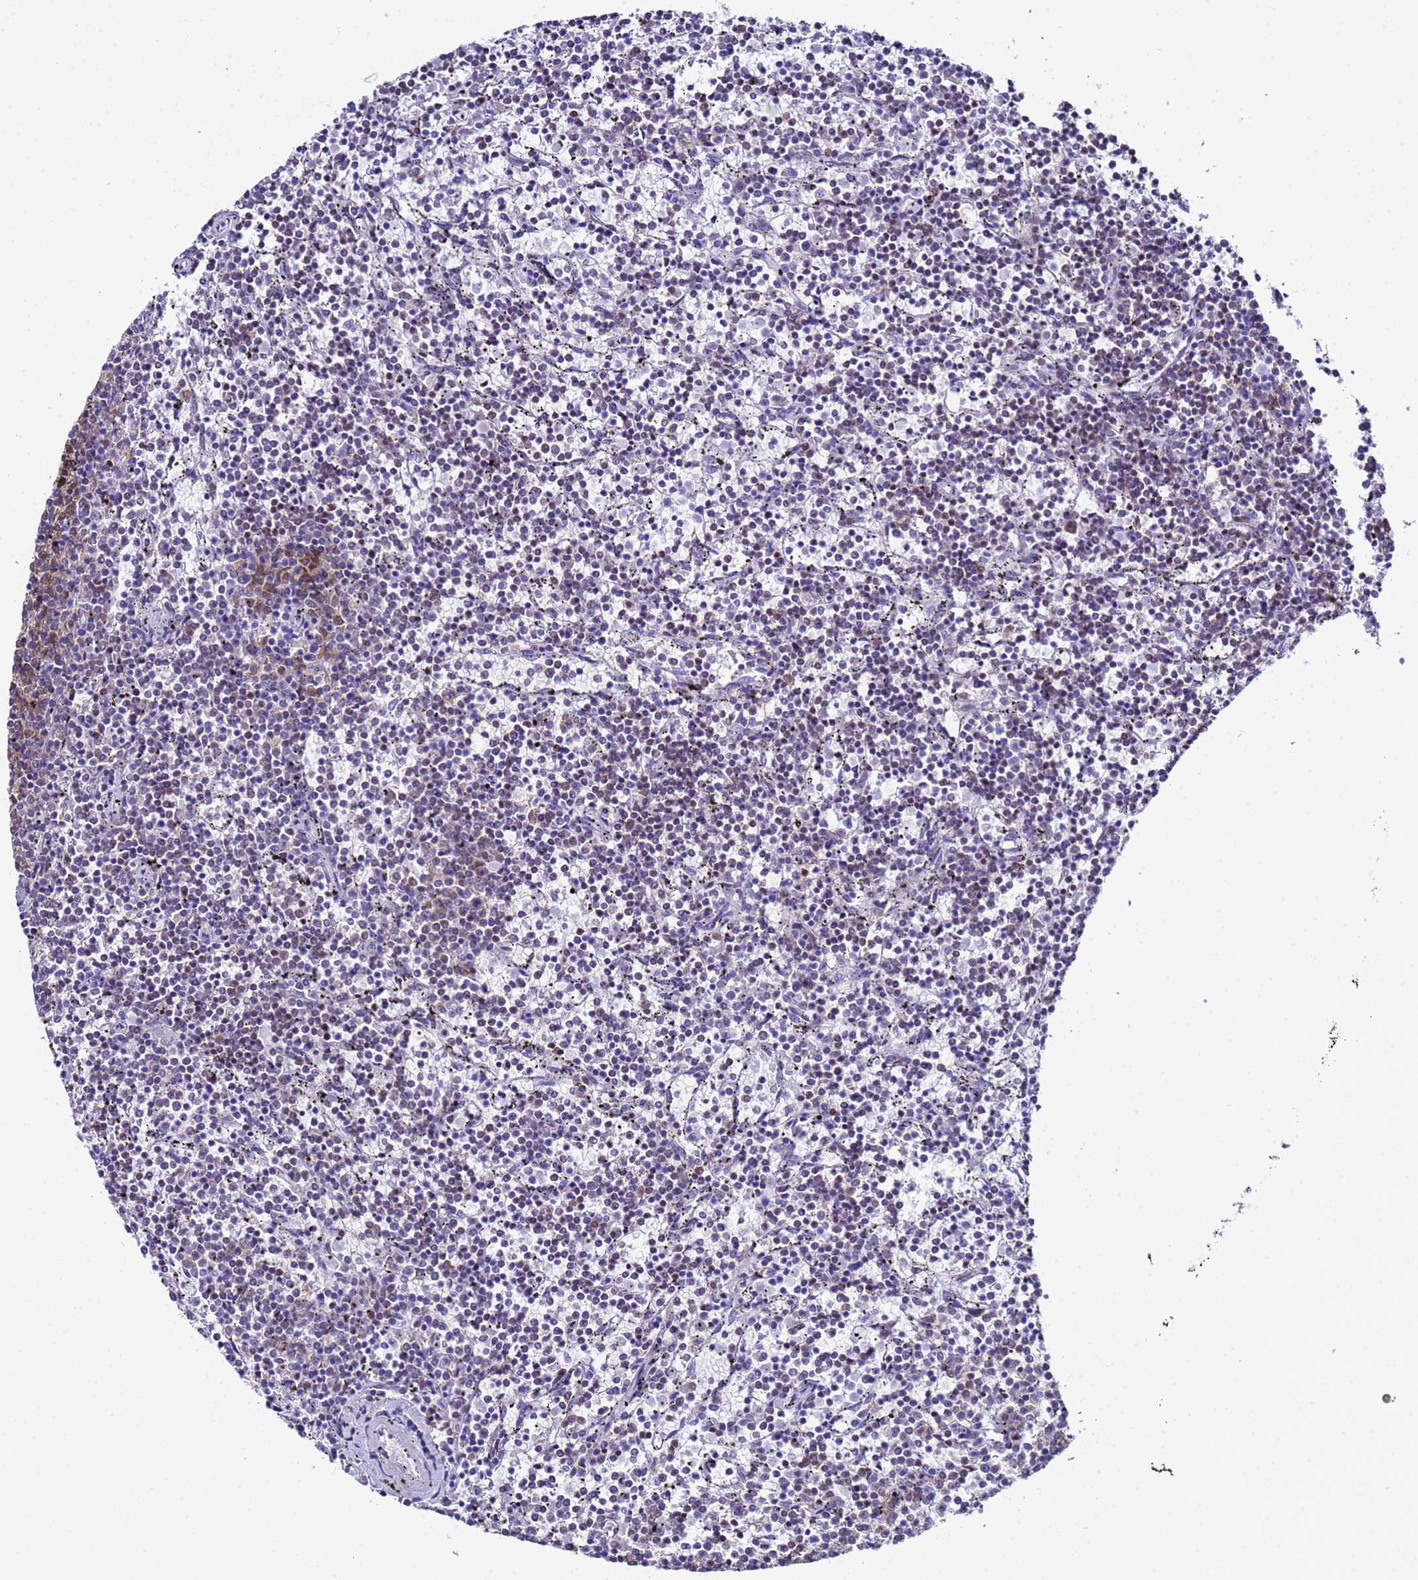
{"staining": {"intensity": "moderate", "quantity": "<25%", "location": "cytoplasmic/membranous,nuclear"}, "tissue": "lymphoma", "cell_type": "Tumor cells", "image_type": "cancer", "snomed": [{"axis": "morphology", "description": "Malignant lymphoma, non-Hodgkin's type, Low grade"}, {"axis": "topography", "description": "Spleen"}], "caption": "Protein staining of malignant lymphoma, non-Hodgkin's type (low-grade) tissue displays moderate cytoplasmic/membranous and nuclear staining in approximately <25% of tumor cells. The protein is shown in brown color, while the nuclei are stained blue.", "gene": "BCL7A", "patient": {"sex": "female", "age": 50}}